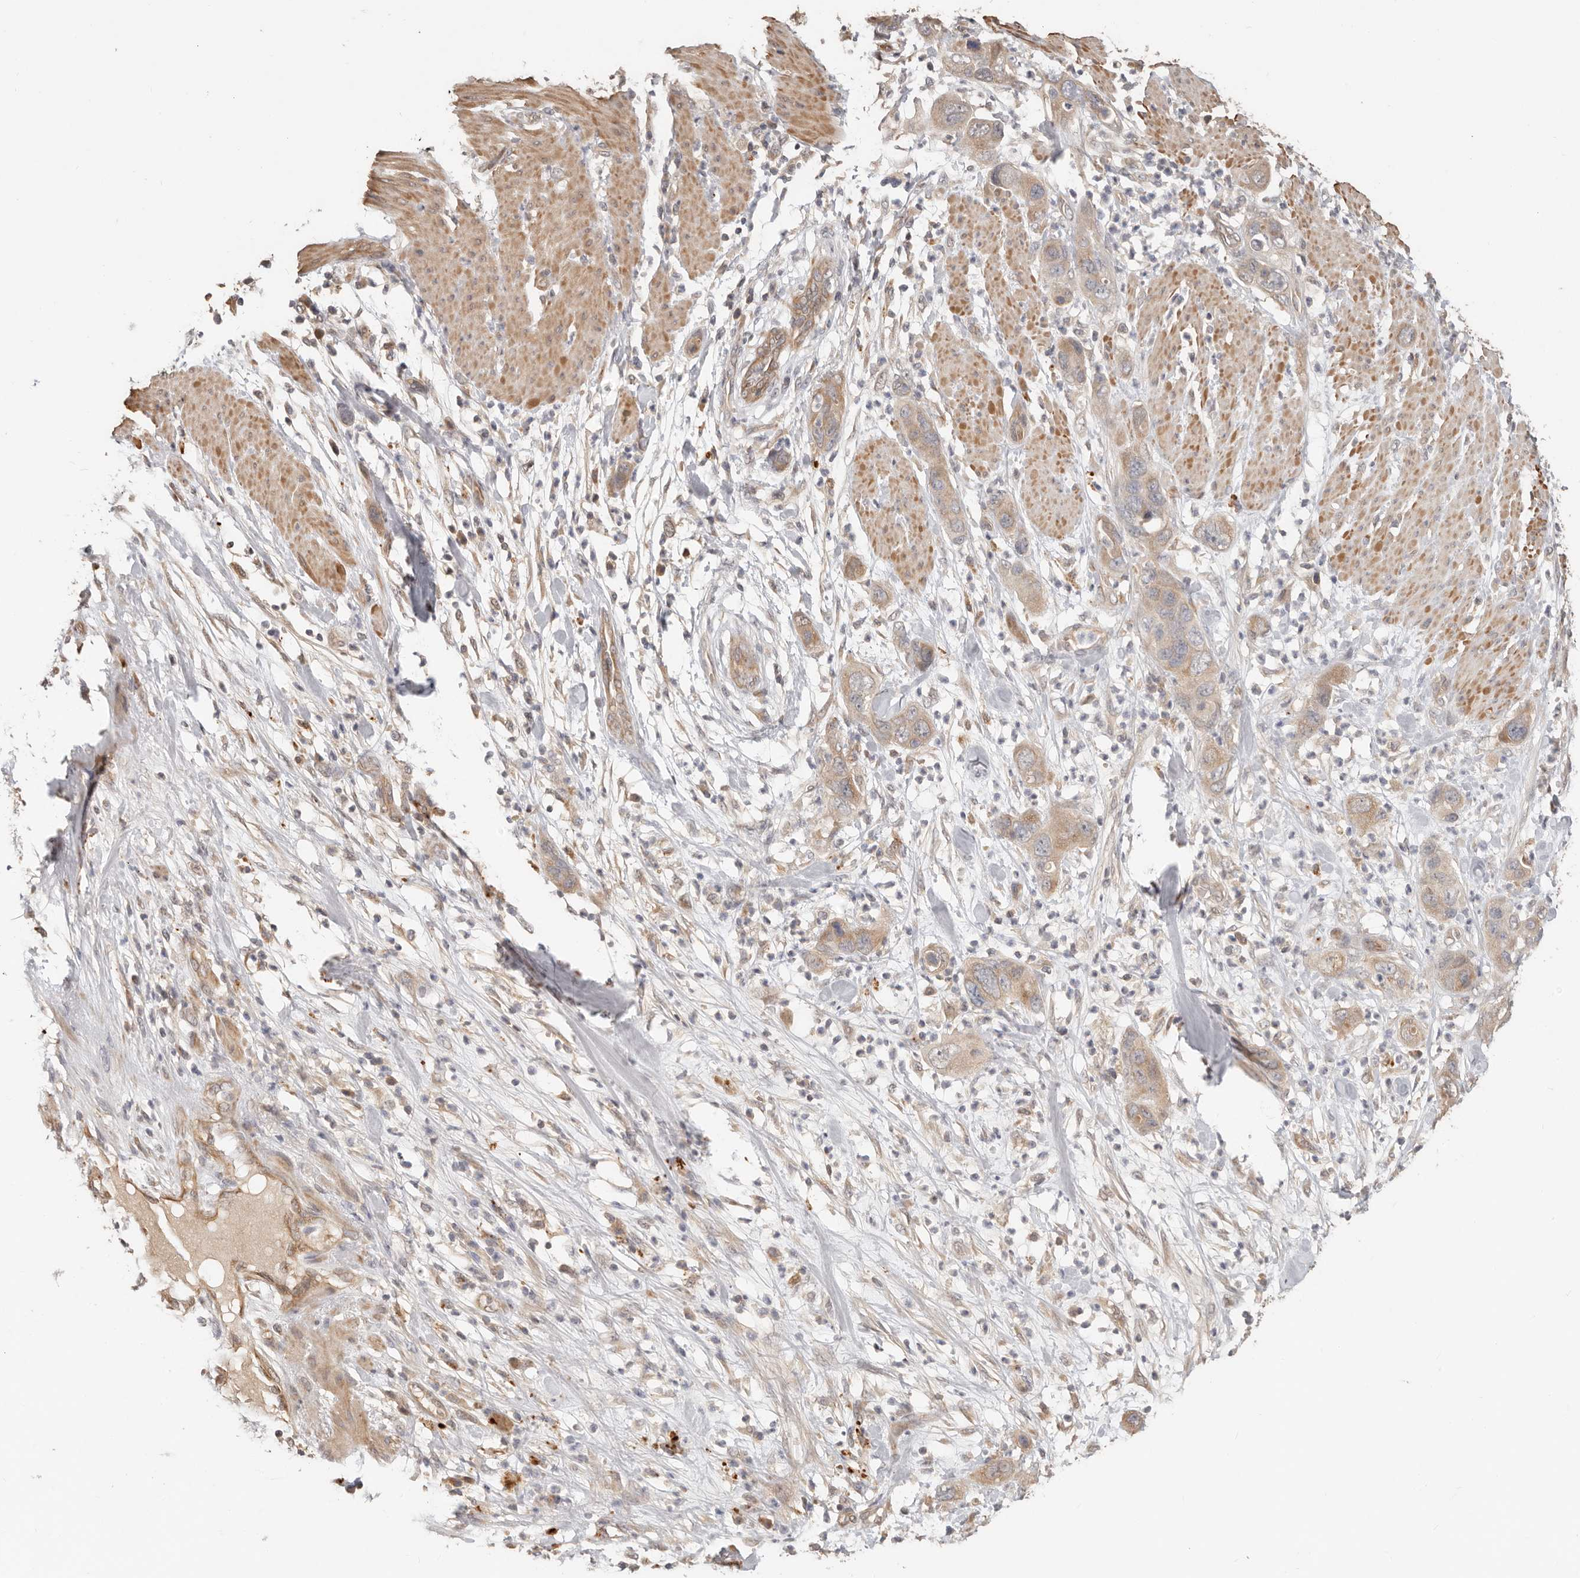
{"staining": {"intensity": "weak", "quantity": "25%-75%", "location": "cytoplasmic/membranous"}, "tissue": "pancreatic cancer", "cell_type": "Tumor cells", "image_type": "cancer", "snomed": [{"axis": "morphology", "description": "Adenocarcinoma, NOS"}, {"axis": "topography", "description": "Pancreas"}], "caption": "Protein expression analysis of pancreatic cancer (adenocarcinoma) exhibits weak cytoplasmic/membranous staining in about 25%-75% of tumor cells.", "gene": "MTFR2", "patient": {"sex": "female", "age": 71}}